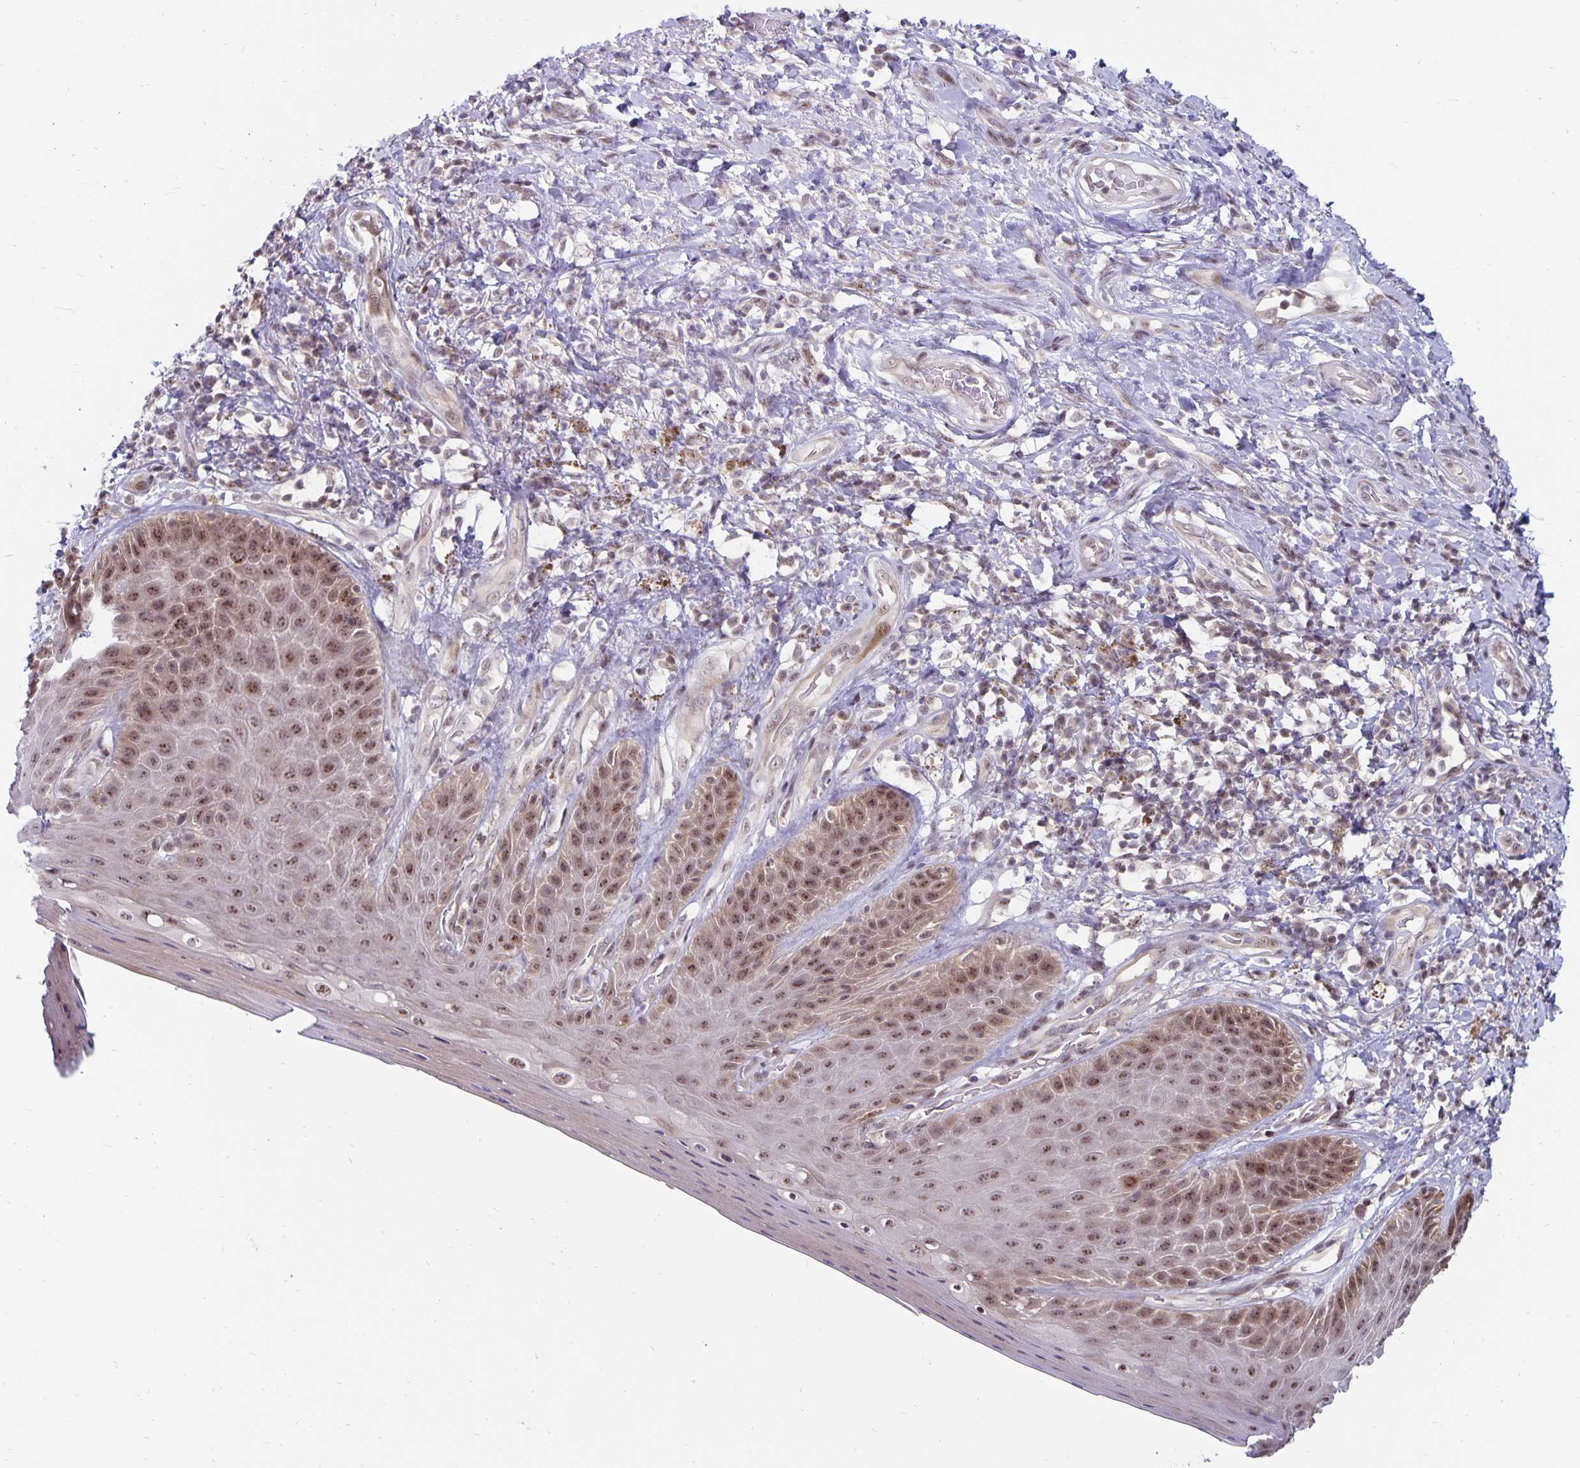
{"staining": {"intensity": "moderate", "quantity": ">75%", "location": "nuclear"}, "tissue": "skin", "cell_type": "Epidermal cells", "image_type": "normal", "snomed": [{"axis": "morphology", "description": "Normal tissue, NOS"}, {"axis": "topography", "description": "Anal"}, {"axis": "topography", "description": "Peripheral nerve tissue"}], "caption": "Epidermal cells show medium levels of moderate nuclear positivity in approximately >75% of cells in unremarkable skin. Immunohistochemistry stains the protein of interest in brown and the nuclei are stained blue.", "gene": "EXOC6B", "patient": {"sex": "male", "age": 53}}